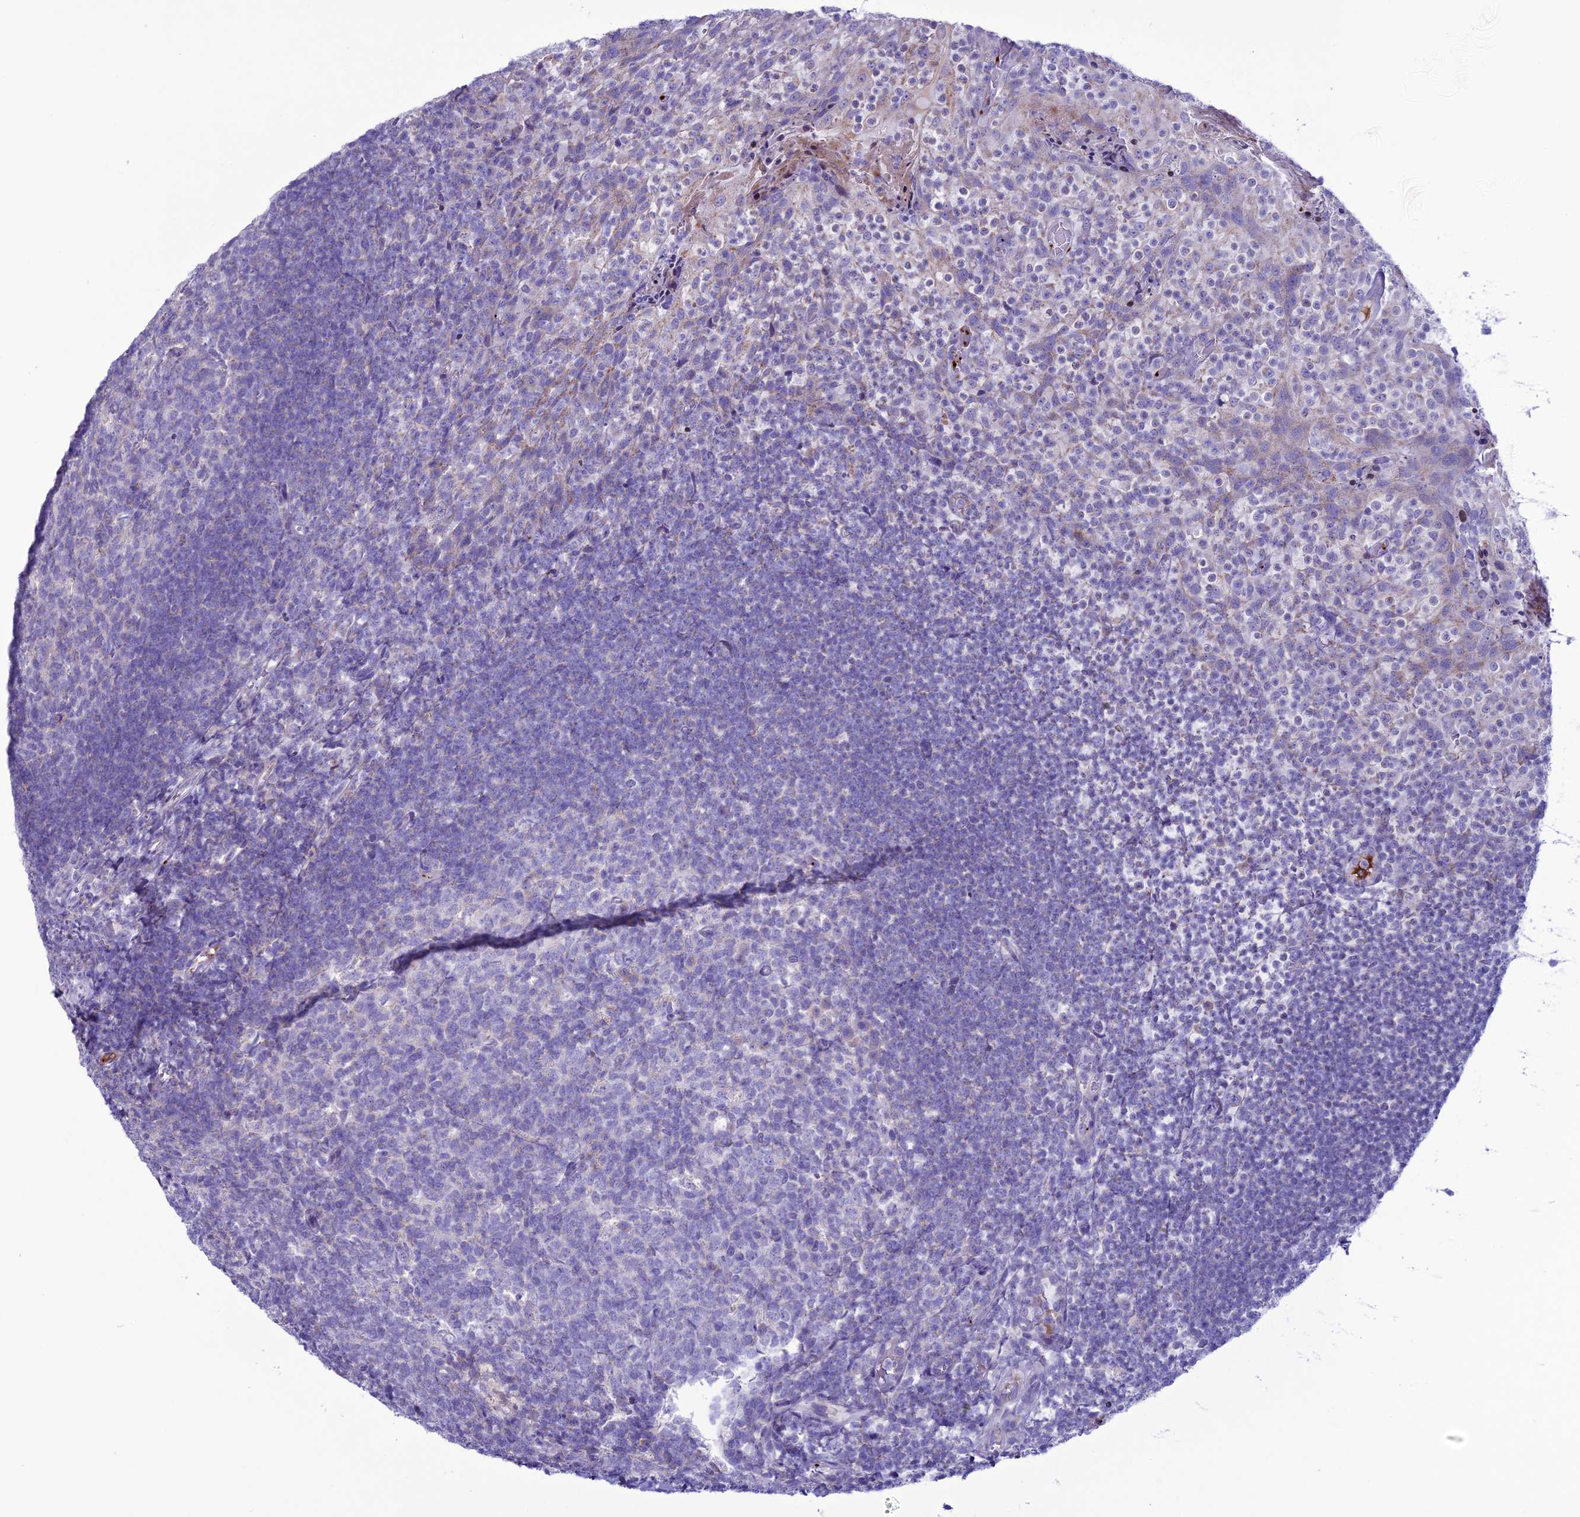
{"staining": {"intensity": "negative", "quantity": "none", "location": "none"}, "tissue": "tonsil", "cell_type": "Germinal center cells", "image_type": "normal", "snomed": [{"axis": "morphology", "description": "Normal tissue, NOS"}, {"axis": "topography", "description": "Tonsil"}], "caption": "Human tonsil stained for a protein using IHC demonstrates no staining in germinal center cells.", "gene": "C21orf140", "patient": {"sex": "female", "age": 10}}